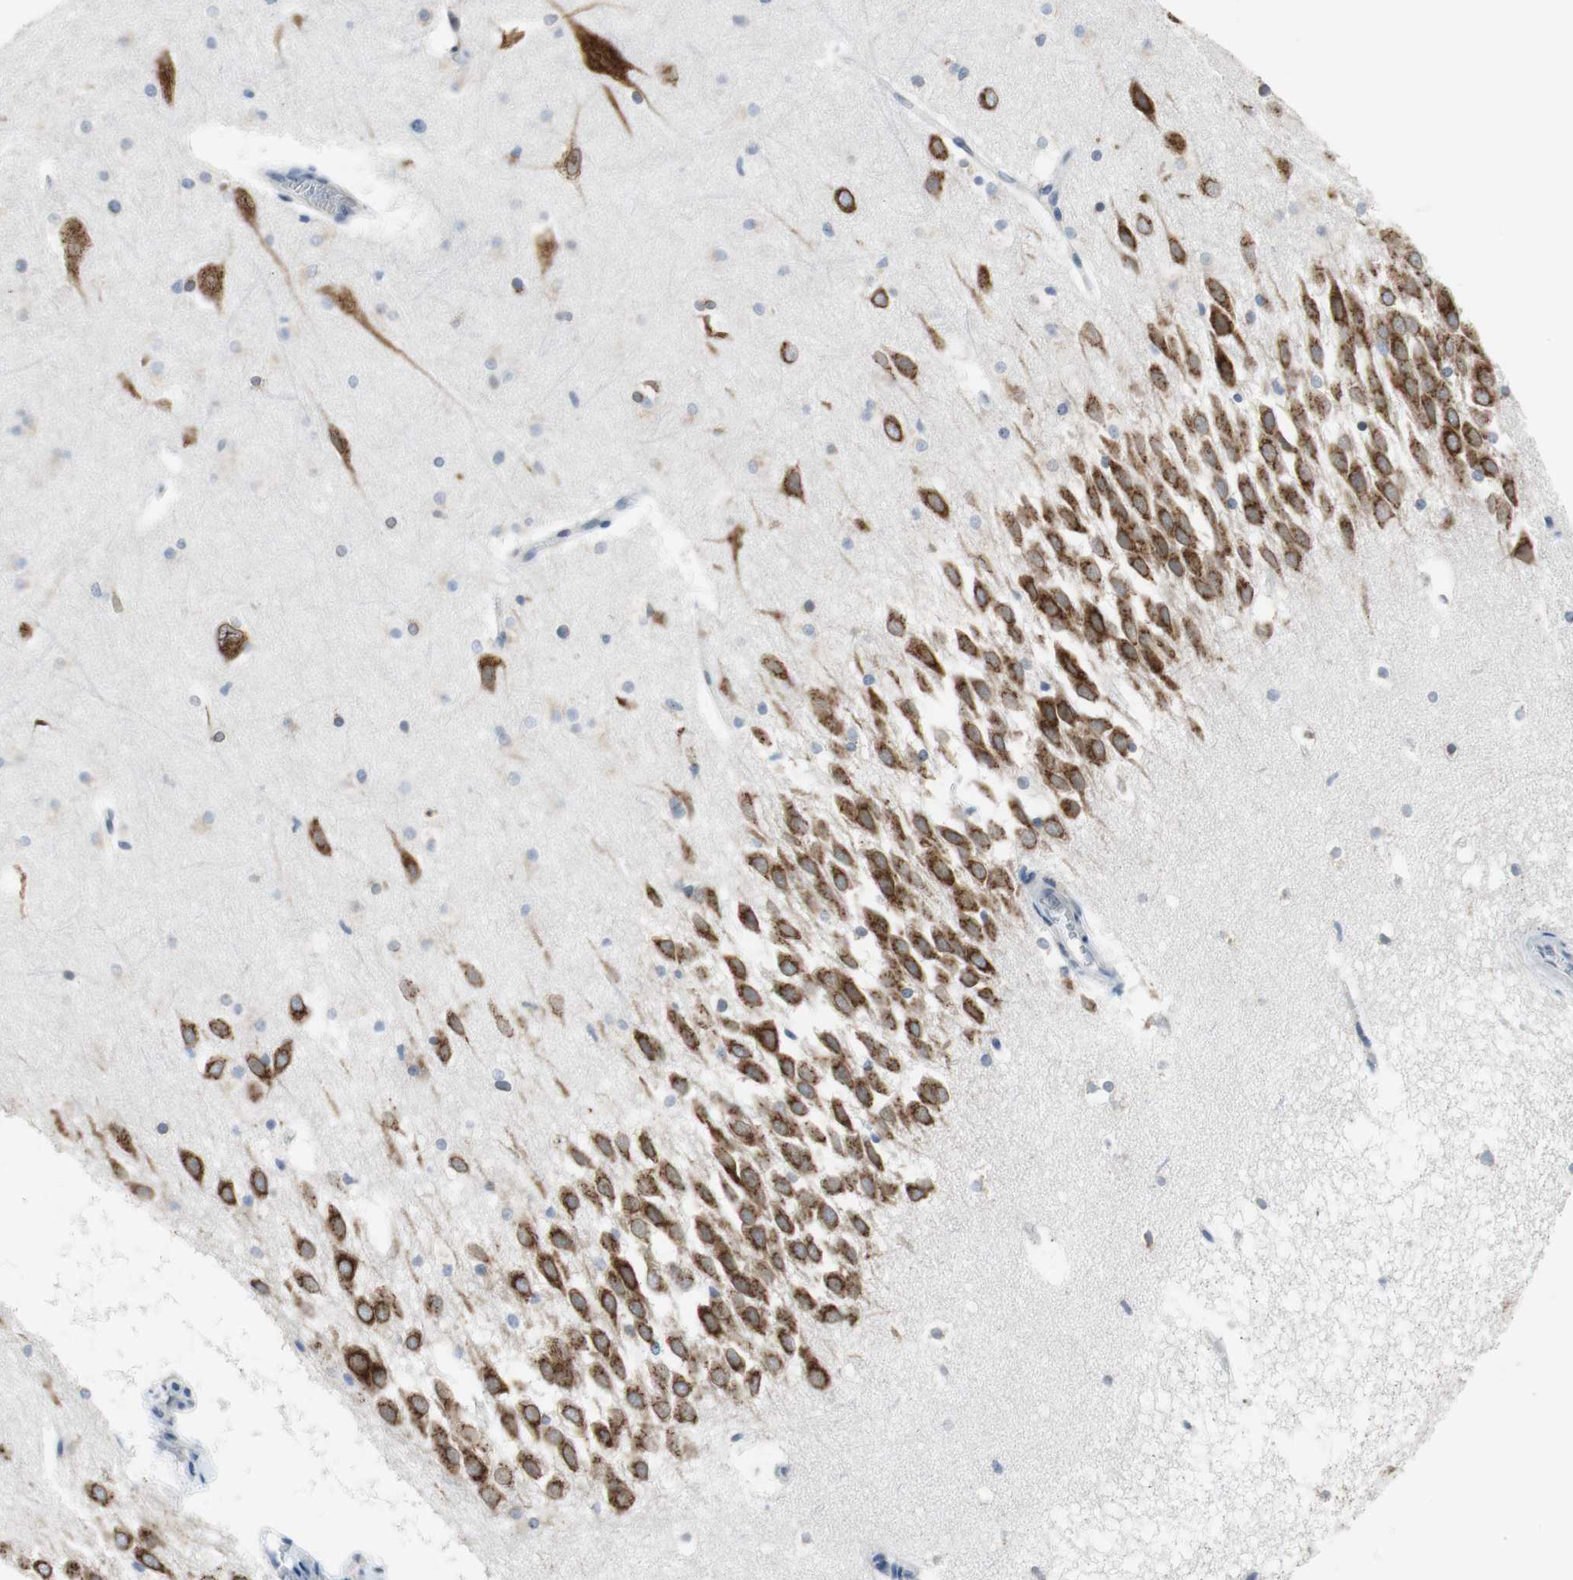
{"staining": {"intensity": "moderate", "quantity": "25%-75%", "location": "cytoplasmic/membranous"}, "tissue": "hippocampus", "cell_type": "Glial cells", "image_type": "normal", "snomed": [{"axis": "morphology", "description": "Normal tissue, NOS"}, {"axis": "topography", "description": "Hippocampus"}], "caption": "The photomicrograph displays immunohistochemical staining of benign hippocampus. There is moderate cytoplasmic/membranous staining is appreciated in about 25%-75% of glial cells.", "gene": "TMED7", "patient": {"sex": "male", "age": 45}}